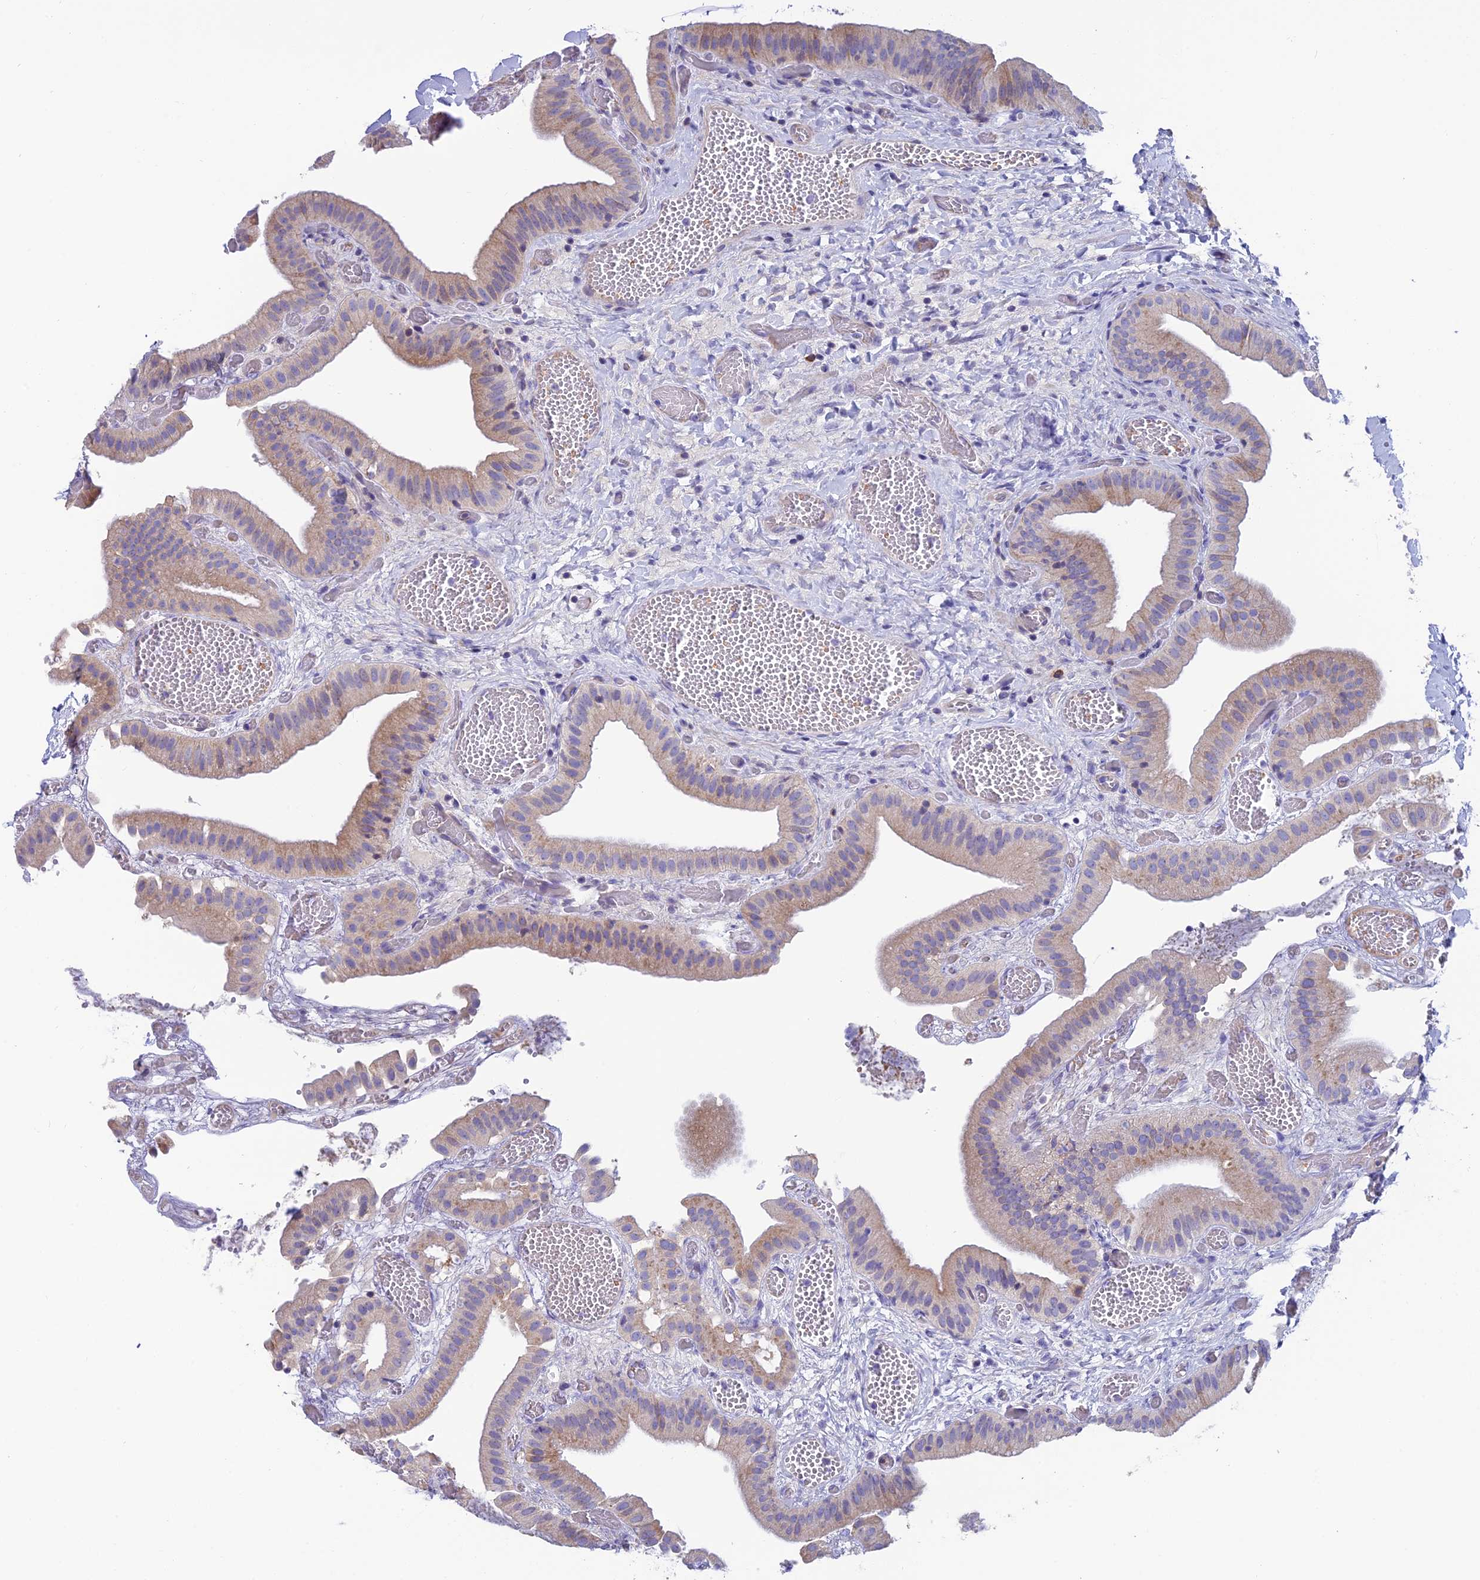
{"staining": {"intensity": "weak", "quantity": "25%-75%", "location": "cytoplasmic/membranous"}, "tissue": "gallbladder", "cell_type": "Glandular cells", "image_type": "normal", "snomed": [{"axis": "morphology", "description": "Normal tissue, NOS"}, {"axis": "topography", "description": "Gallbladder"}], "caption": "Normal gallbladder was stained to show a protein in brown. There is low levels of weak cytoplasmic/membranous positivity in about 25%-75% of glandular cells.", "gene": "MACIR", "patient": {"sex": "female", "age": 64}}